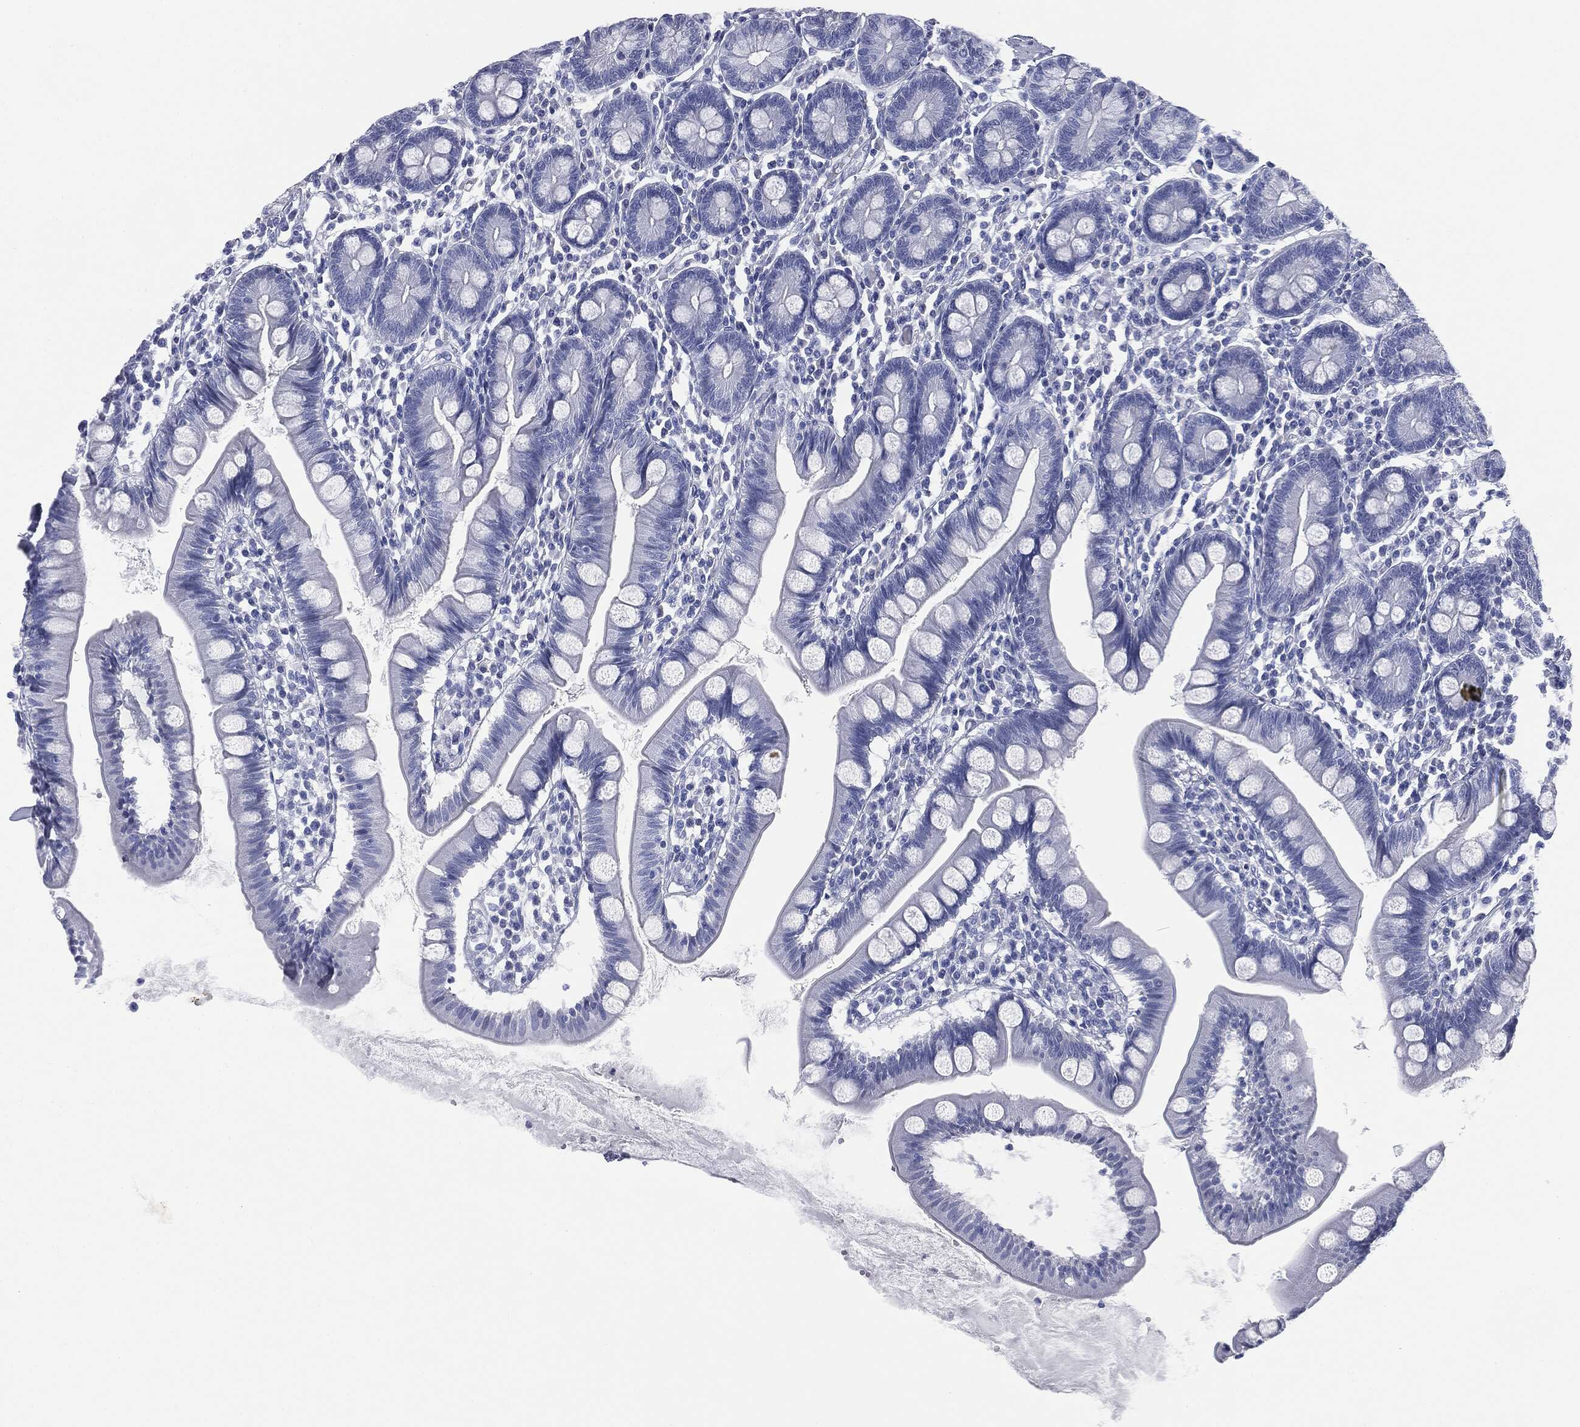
{"staining": {"intensity": "negative", "quantity": "none", "location": "none"}, "tissue": "small intestine", "cell_type": "Glandular cells", "image_type": "normal", "snomed": [{"axis": "morphology", "description": "Normal tissue, NOS"}, {"axis": "topography", "description": "Small intestine"}], "caption": "Image shows no significant protein staining in glandular cells of benign small intestine.", "gene": "ATP2A1", "patient": {"sex": "male", "age": 88}}